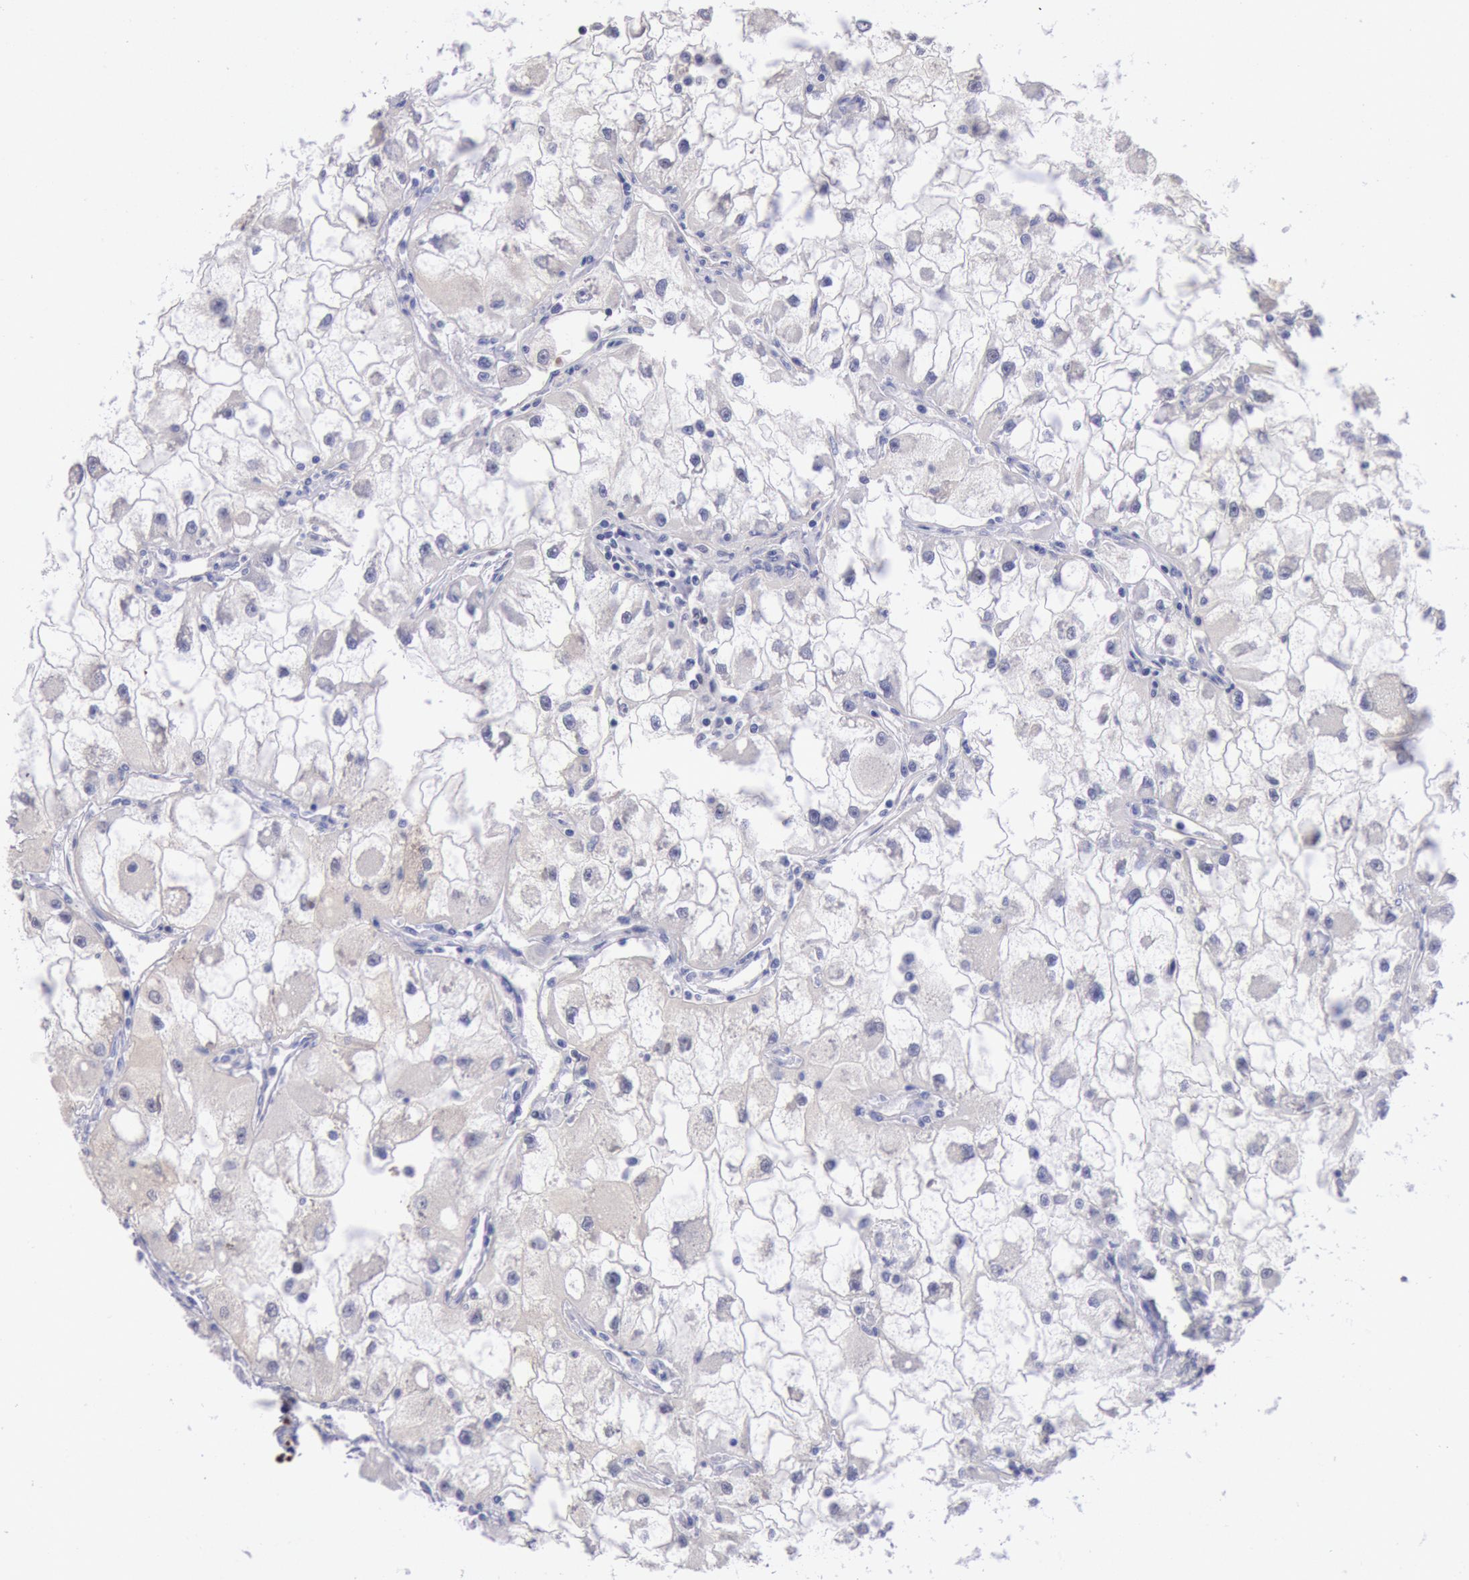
{"staining": {"intensity": "negative", "quantity": "none", "location": "none"}, "tissue": "renal cancer", "cell_type": "Tumor cells", "image_type": "cancer", "snomed": [{"axis": "morphology", "description": "Adenocarcinoma, NOS"}, {"axis": "topography", "description": "Kidney"}], "caption": "Immunohistochemical staining of renal adenocarcinoma reveals no significant staining in tumor cells.", "gene": "RPS6KA5", "patient": {"sex": "female", "age": 73}}